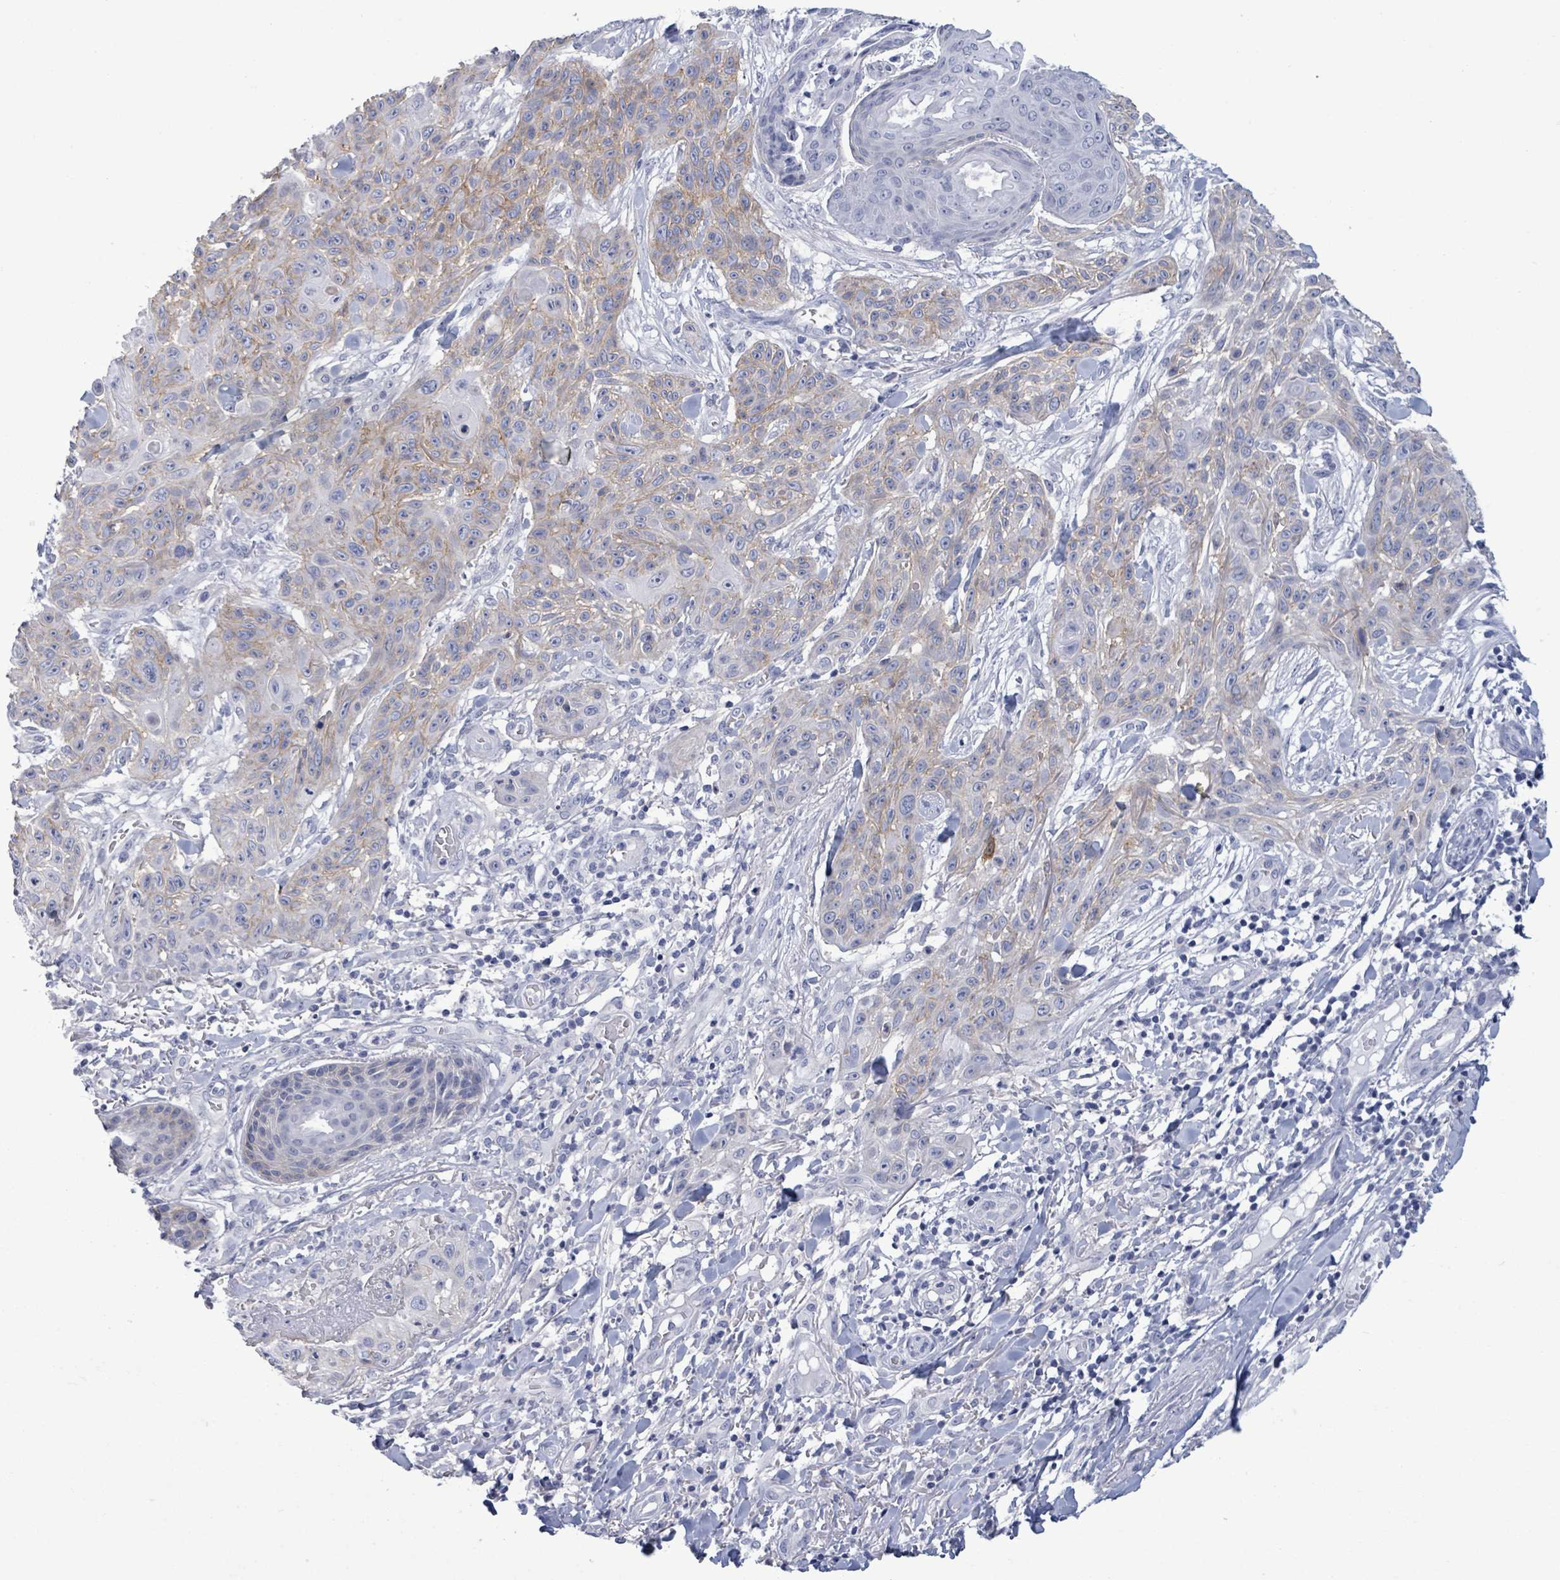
{"staining": {"intensity": "weak", "quantity": "<25%", "location": "cytoplasmic/membranous"}, "tissue": "skin cancer", "cell_type": "Tumor cells", "image_type": "cancer", "snomed": [{"axis": "morphology", "description": "Squamous cell carcinoma, NOS"}, {"axis": "topography", "description": "Skin"}], "caption": "High magnification brightfield microscopy of squamous cell carcinoma (skin) stained with DAB (brown) and counterstained with hematoxylin (blue): tumor cells show no significant expression. (Brightfield microscopy of DAB (3,3'-diaminobenzidine) IHC at high magnification).", "gene": "BSG", "patient": {"sex": "male", "age": 86}}